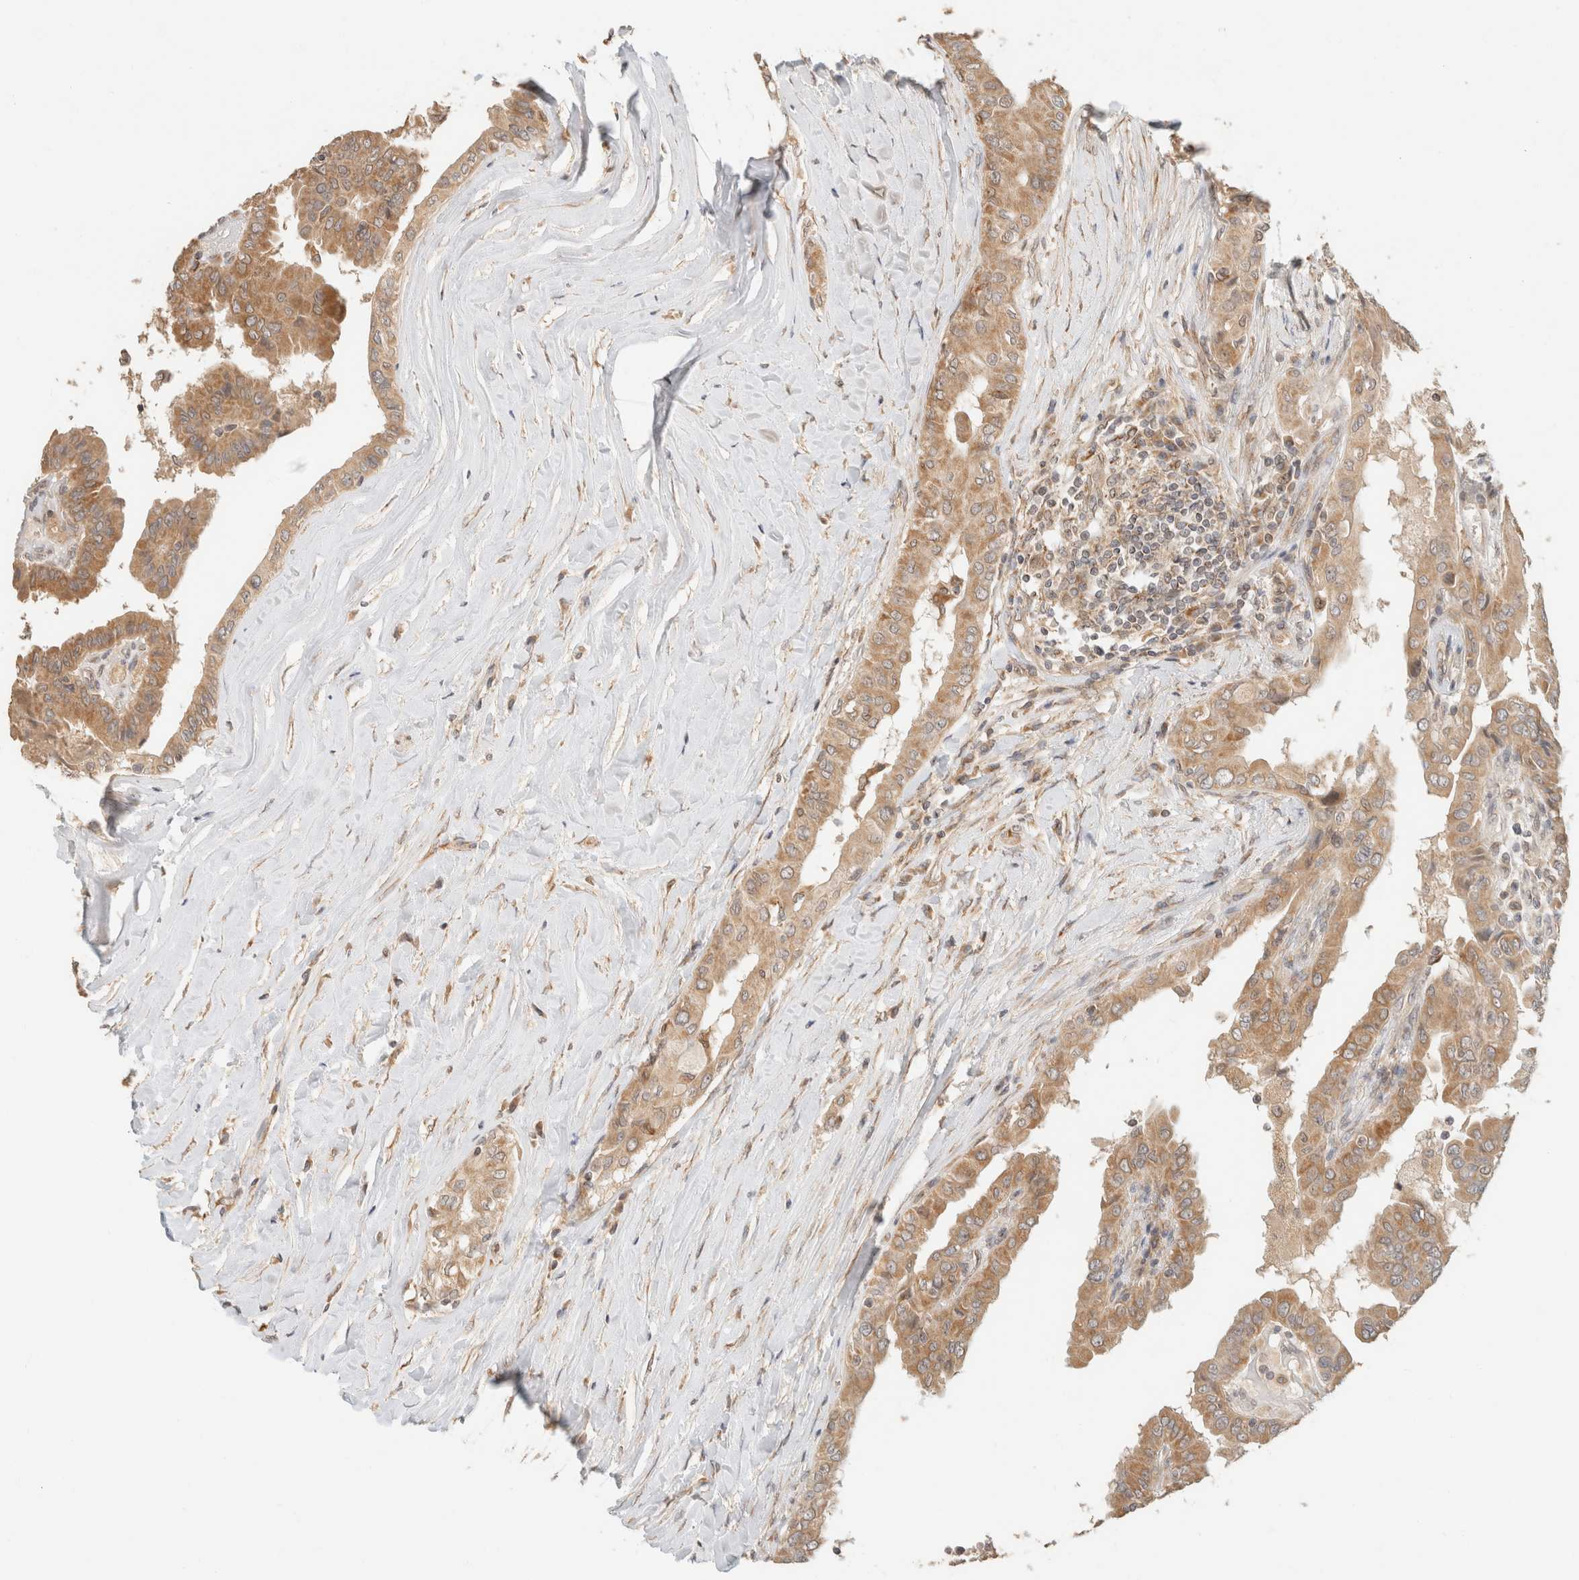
{"staining": {"intensity": "moderate", "quantity": ">75%", "location": "cytoplasmic/membranous"}, "tissue": "thyroid cancer", "cell_type": "Tumor cells", "image_type": "cancer", "snomed": [{"axis": "morphology", "description": "Papillary adenocarcinoma, NOS"}, {"axis": "topography", "description": "Thyroid gland"}], "caption": "Papillary adenocarcinoma (thyroid) stained with IHC reveals moderate cytoplasmic/membranous staining in about >75% of tumor cells.", "gene": "TACC1", "patient": {"sex": "male", "age": 33}}